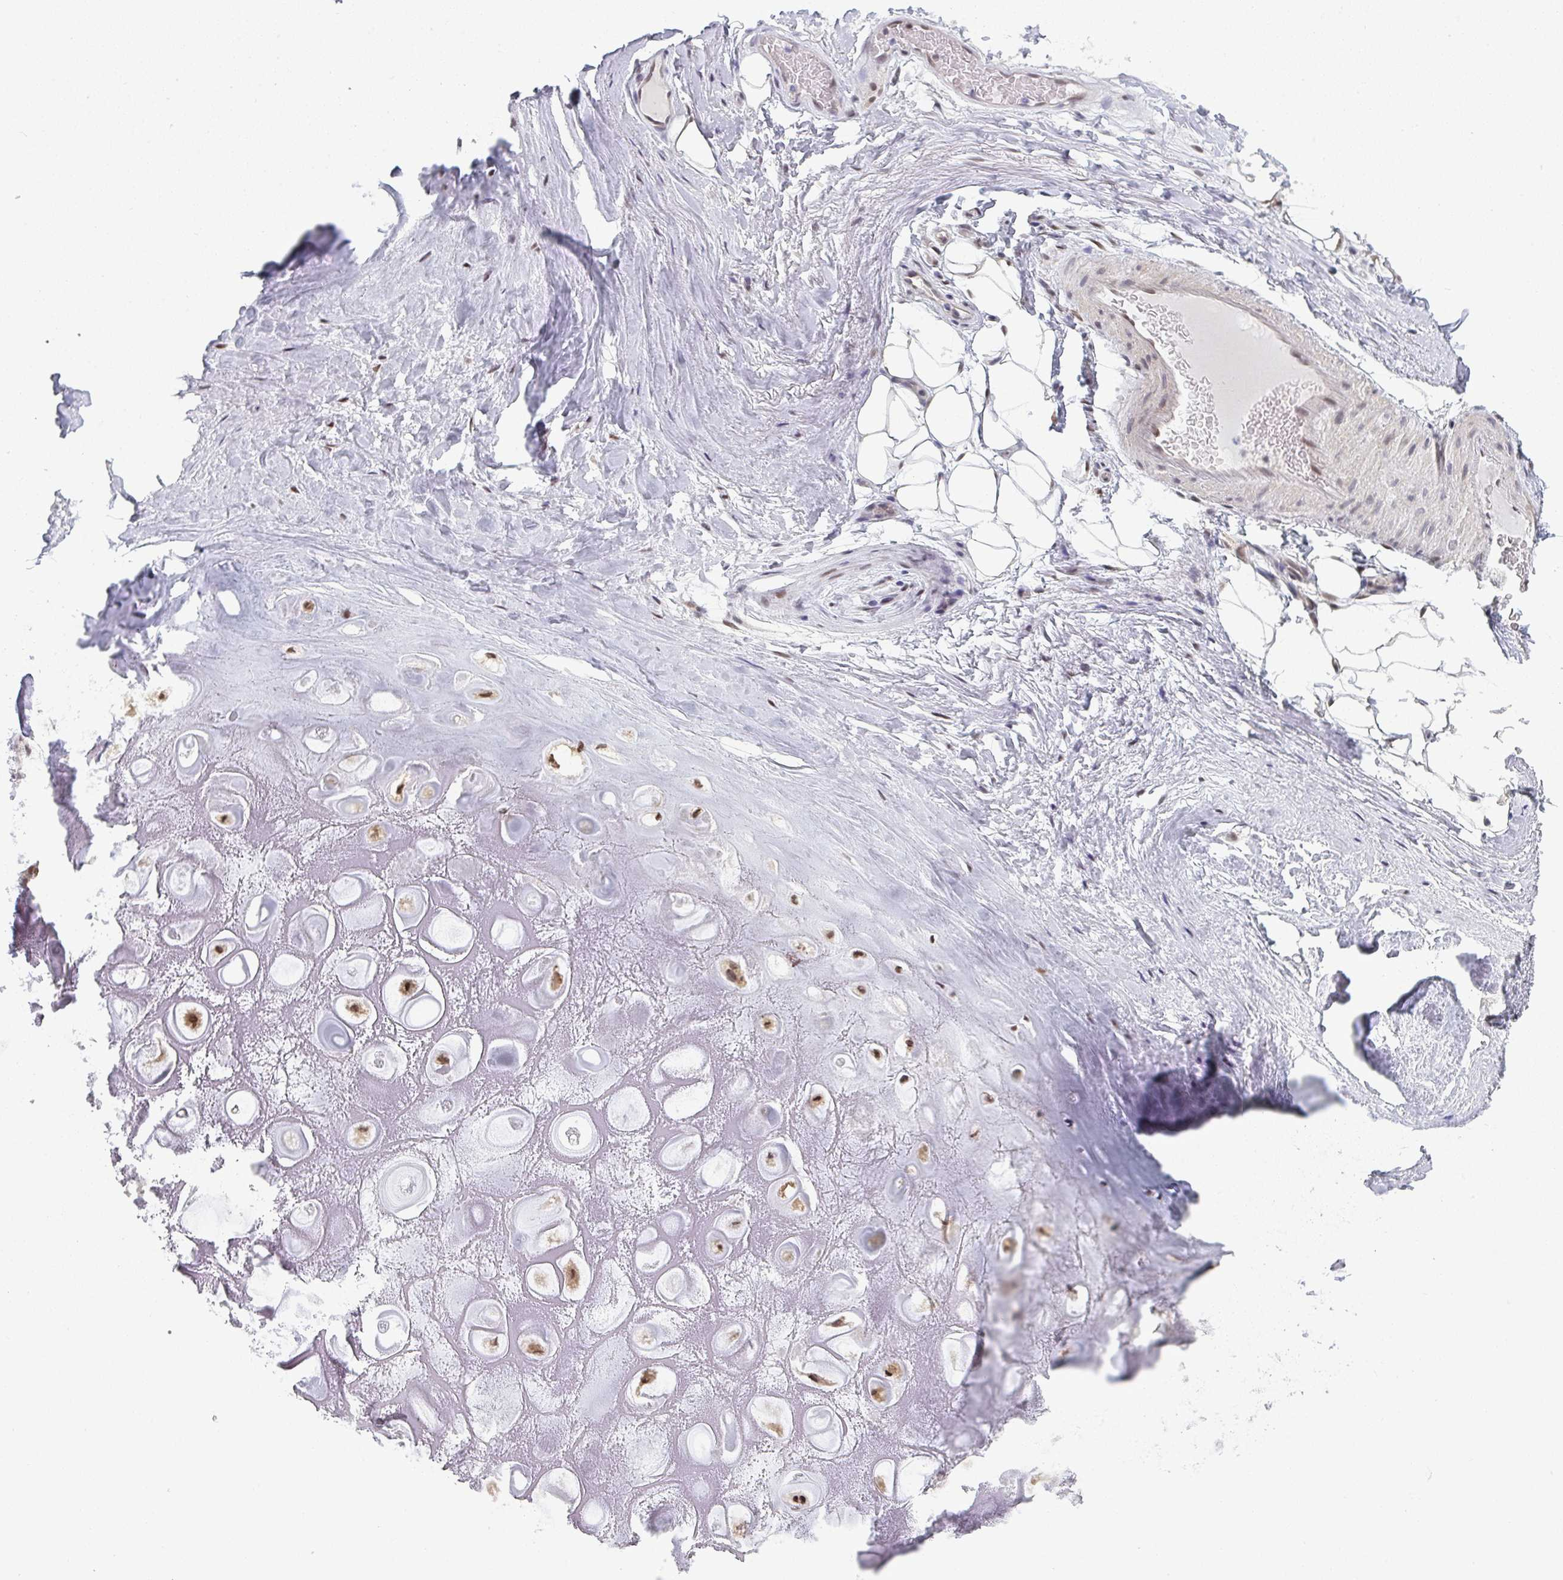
{"staining": {"intensity": "negative", "quantity": "none", "location": "none"}, "tissue": "adipose tissue", "cell_type": "Adipocytes", "image_type": "normal", "snomed": [{"axis": "morphology", "description": "Normal tissue, NOS"}, {"axis": "topography", "description": "Lymph node"}, {"axis": "topography", "description": "Cartilage tissue"}, {"axis": "topography", "description": "Nasopharynx"}], "caption": "High power microscopy photomicrograph of an immunohistochemistry (IHC) micrograph of benign adipose tissue, revealing no significant staining in adipocytes. (Brightfield microscopy of DAB (3,3'-diaminobenzidine) immunohistochemistry (IHC) at high magnification).", "gene": "ATF1", "patient": {"sex": "male", "age": 63}}